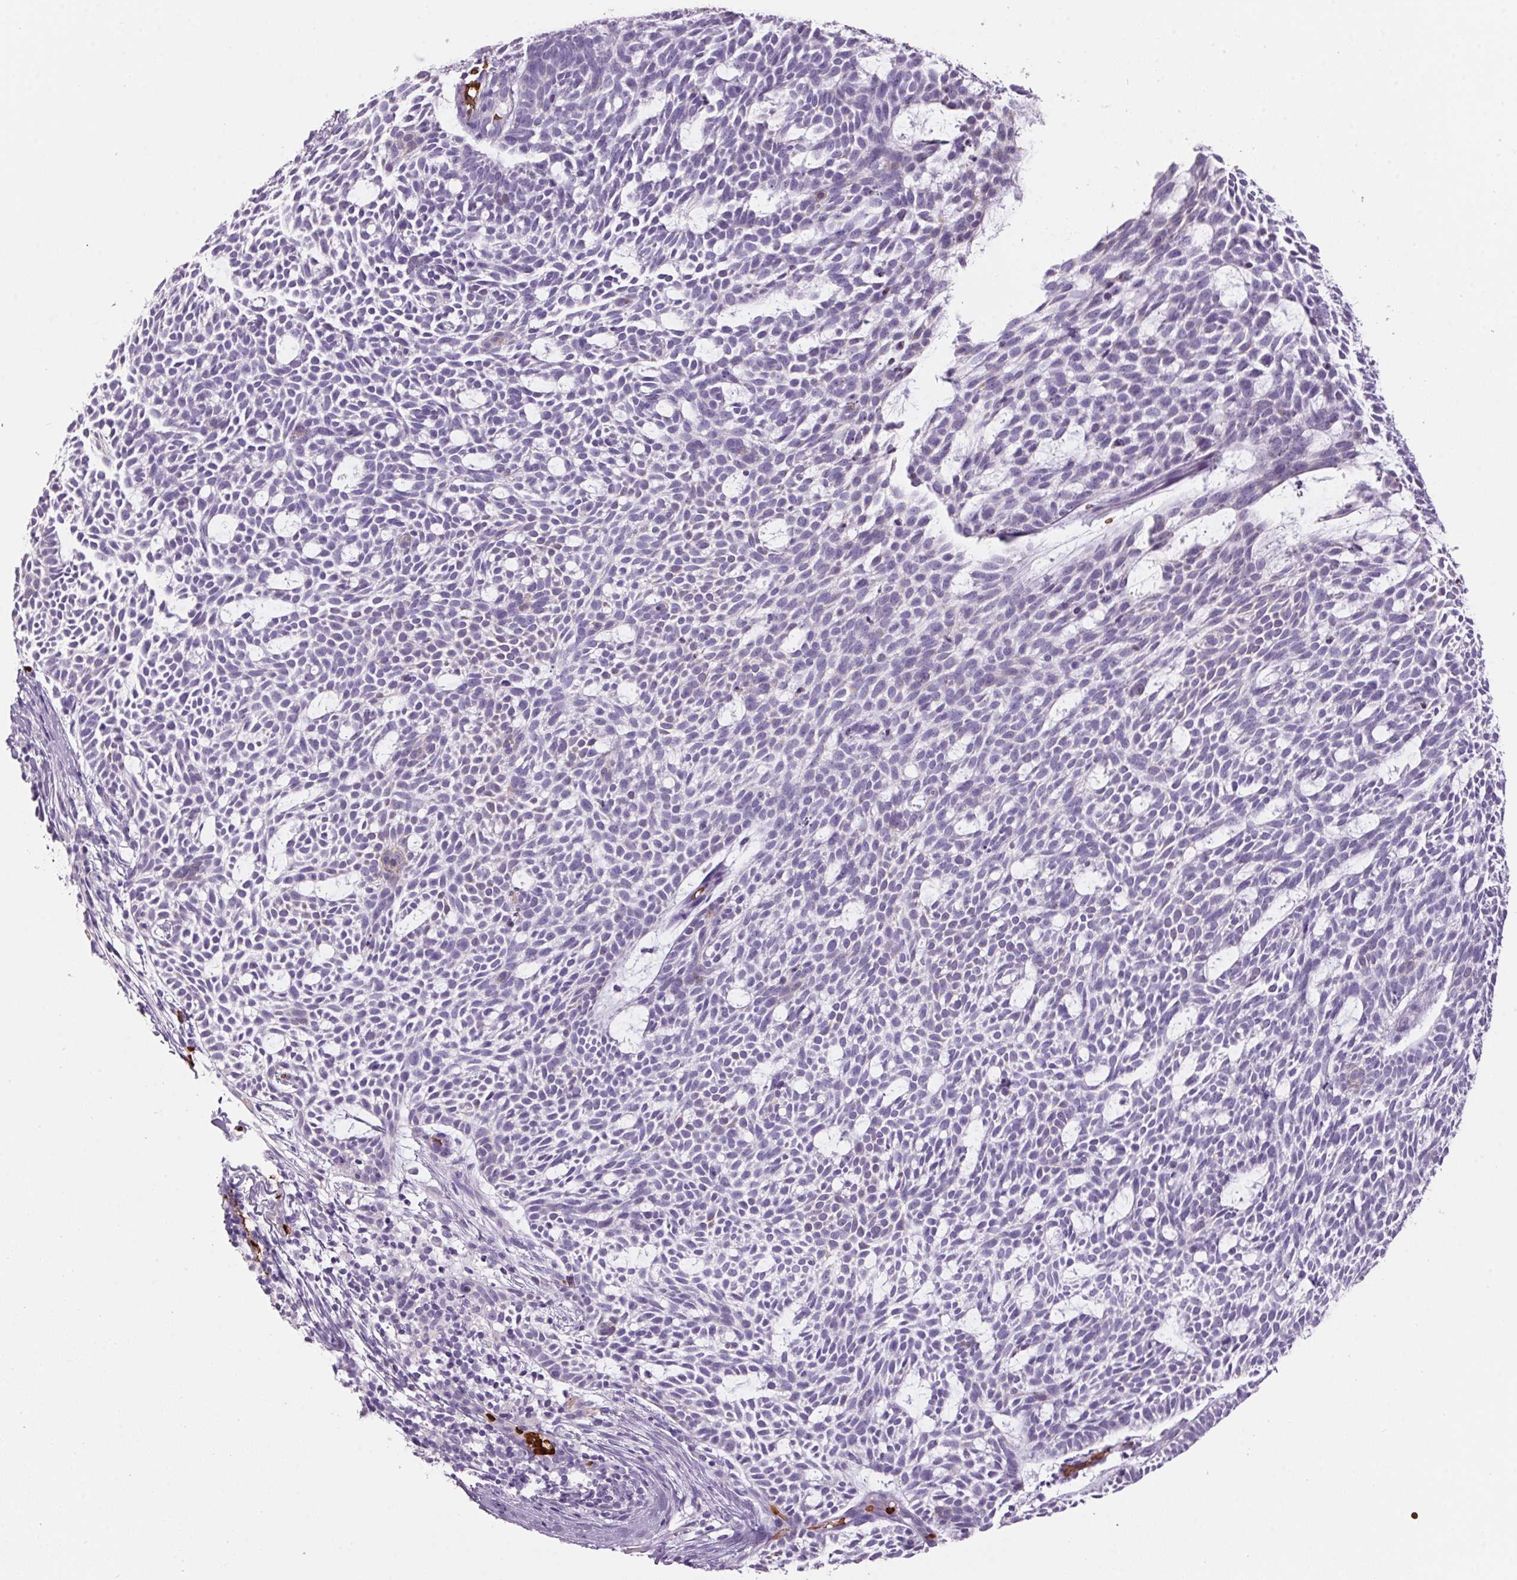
{"staining": {"intensity": "negative", "quantity": "none", "location": "none"}, "tissue": "skin cancer", "cell_type": "Tumor cells", "image_type": "cancer", "snomed": [{"axis": "morphology", "description": "Basal cell carcinoma"}, {"axis": "topography", "description": "Skin"}], "caption": "IHC histopathology image of human skin cancer (basal cell carcinoma) stained for a protein (brown), which displays no expression in tumor cells.", "gene": "HBQ1", "patient": {"sex": "male", "age": 83}}